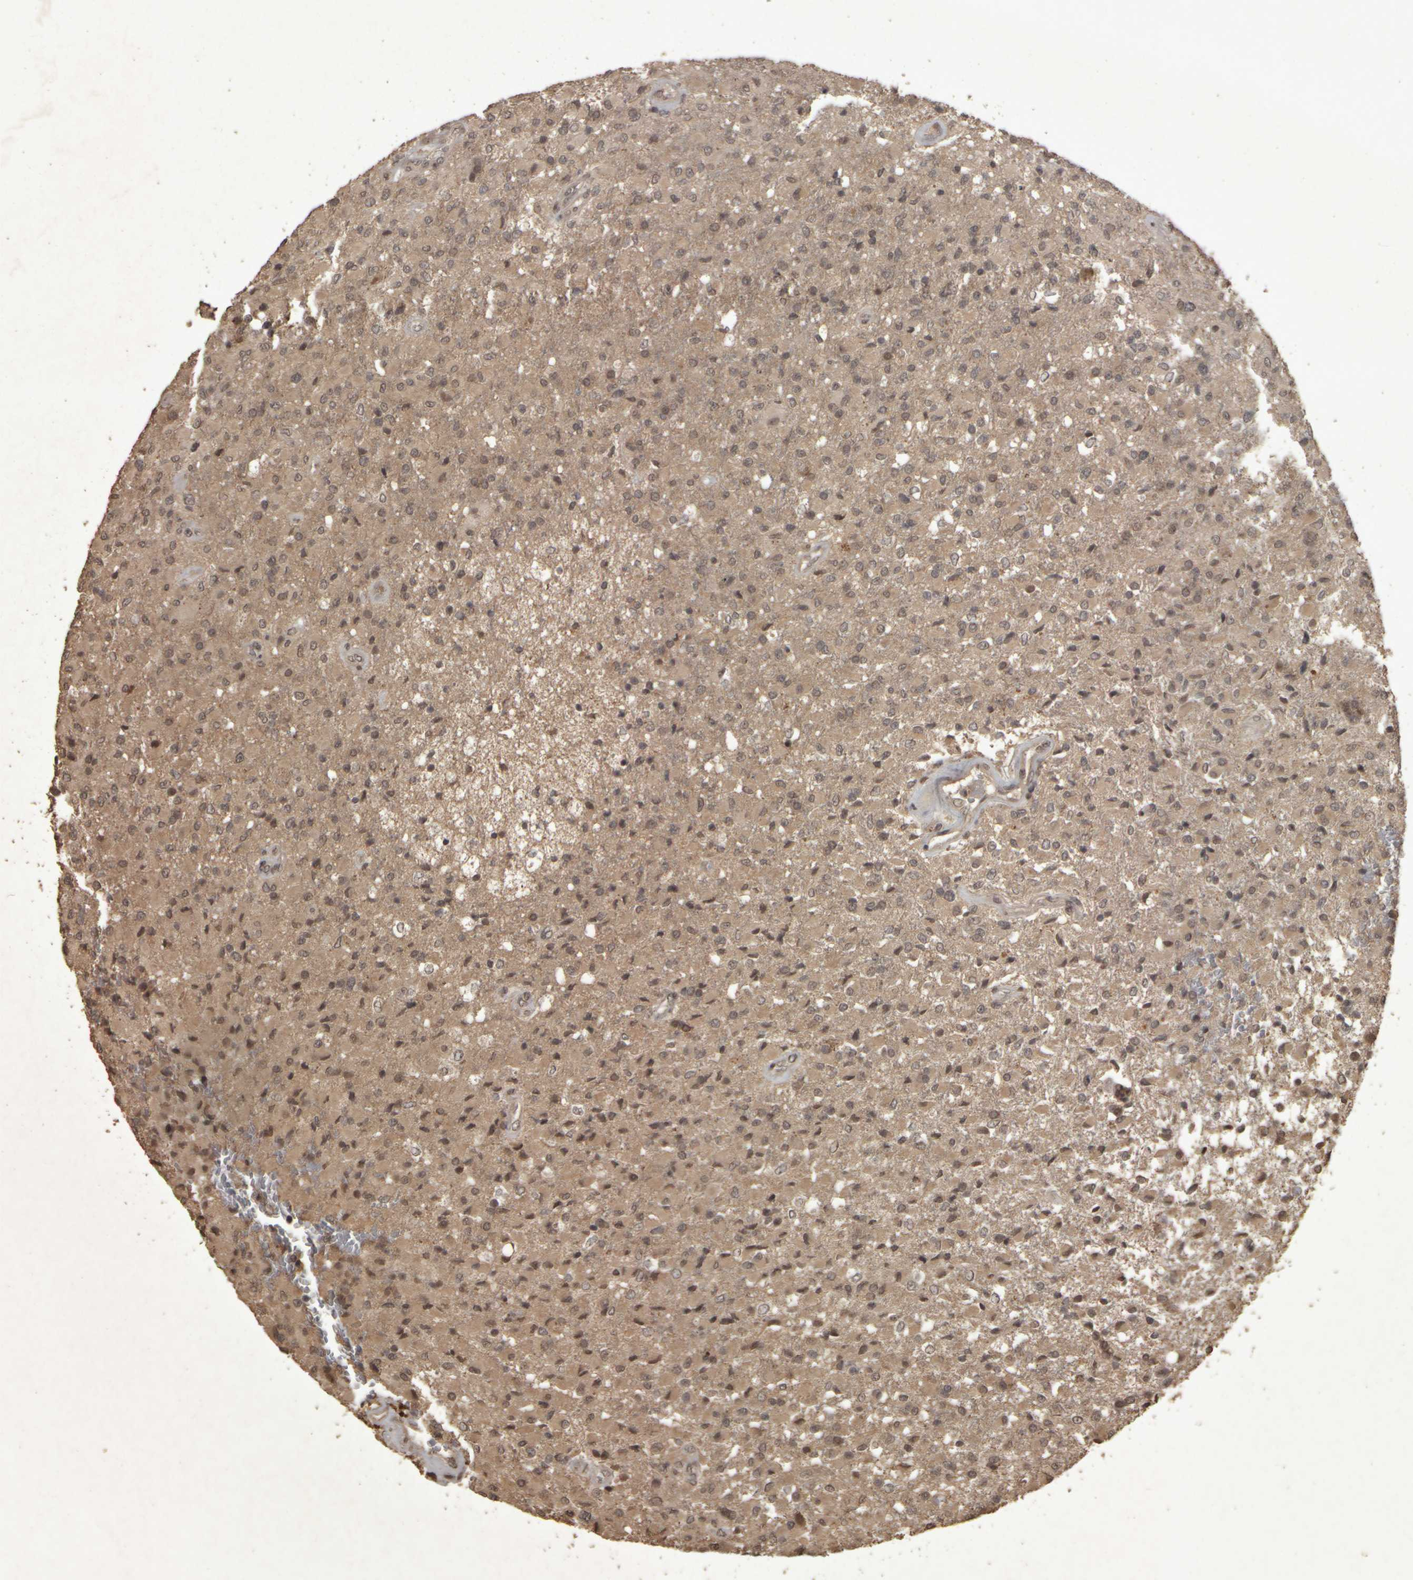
{"staining": {"intensity": "weak", "quantity": "25%-75%", "location": "cytoplasmic/membranous"}, "tissue": "glioma", "cell_type": "Tumor cells", "image_type": "cancer", "snomed": [{"axis": "morphology", "description": "Glioma, malignant, High grade"}, {"axis": "topography", "description": "Brain"}], "caption": "Immunohistochemistry (IHC) histopathology image of neoplastic tissue: high-grade glioma (malignant) stained using IHC shows low levels of weak protein expression localized specifically in the cytoplasmic/membranous of tumor cells, appearing as a cytoplasmic/membranous brown color.", "gene": "ACO1", "patient": {"sex": "male", "age": 71}}